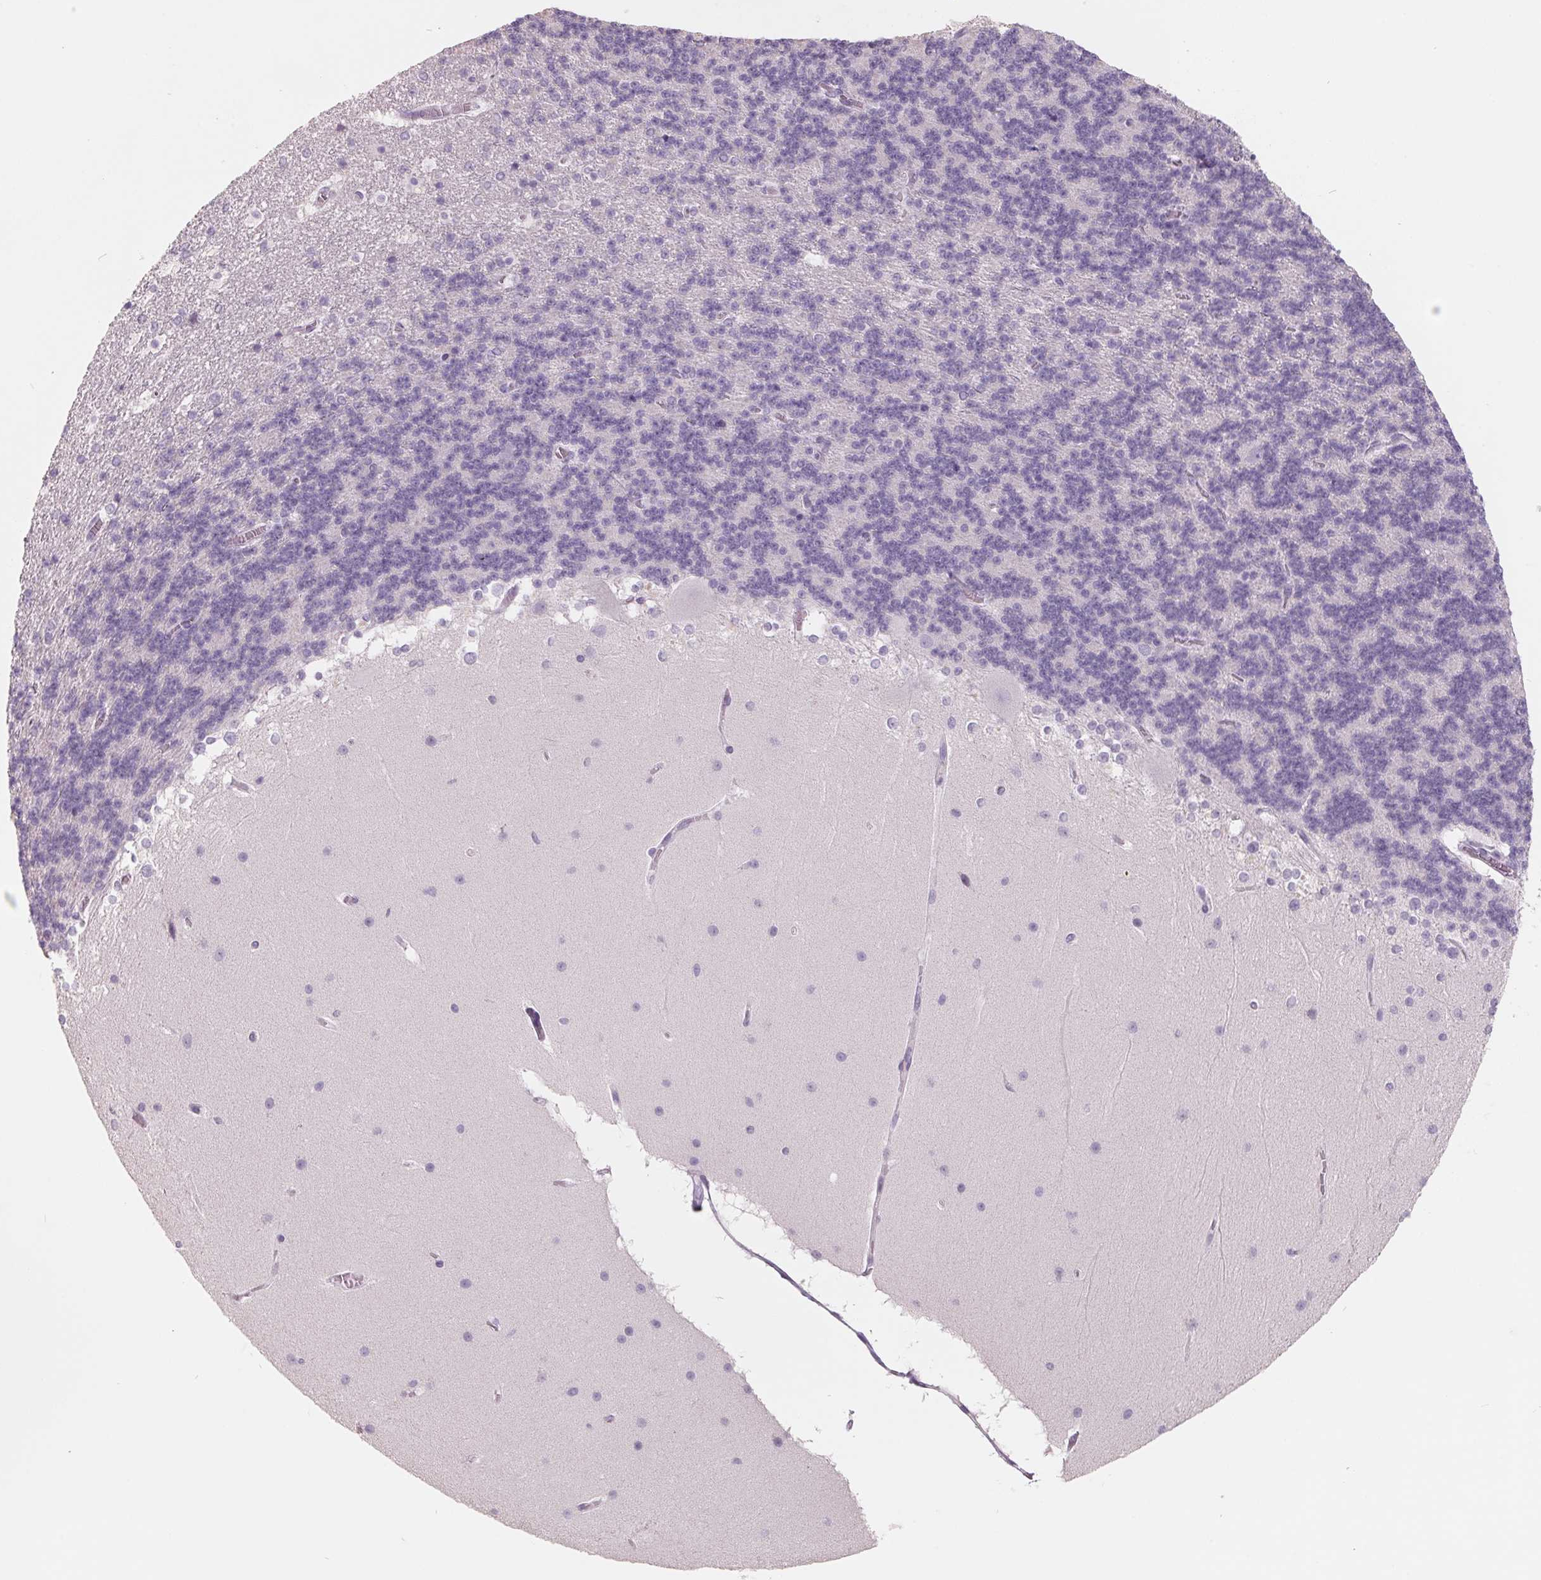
{"staining": {"intensity": "negative", "quantity": "none", "location": "none"}, "tissue": "cerebellum", "cell_type": "Cells in granular layer", "image_type": "normal", "snomed": [{"axis": "morphology", "description": "Normal tissue, NOS"}, {"axis": "topography", "description": "Cerebellum"}], "caption": "Protein analysis of normal cerebellum shows no significant expression in cells in granular layer. The staining is performed using DAB (3,3'-diaminobenzidine) brown chromogen with nuclei counter-stained in using hematoxylin.", "gene": "FTCD", "patient": {"sex": "female", "age": 19}}